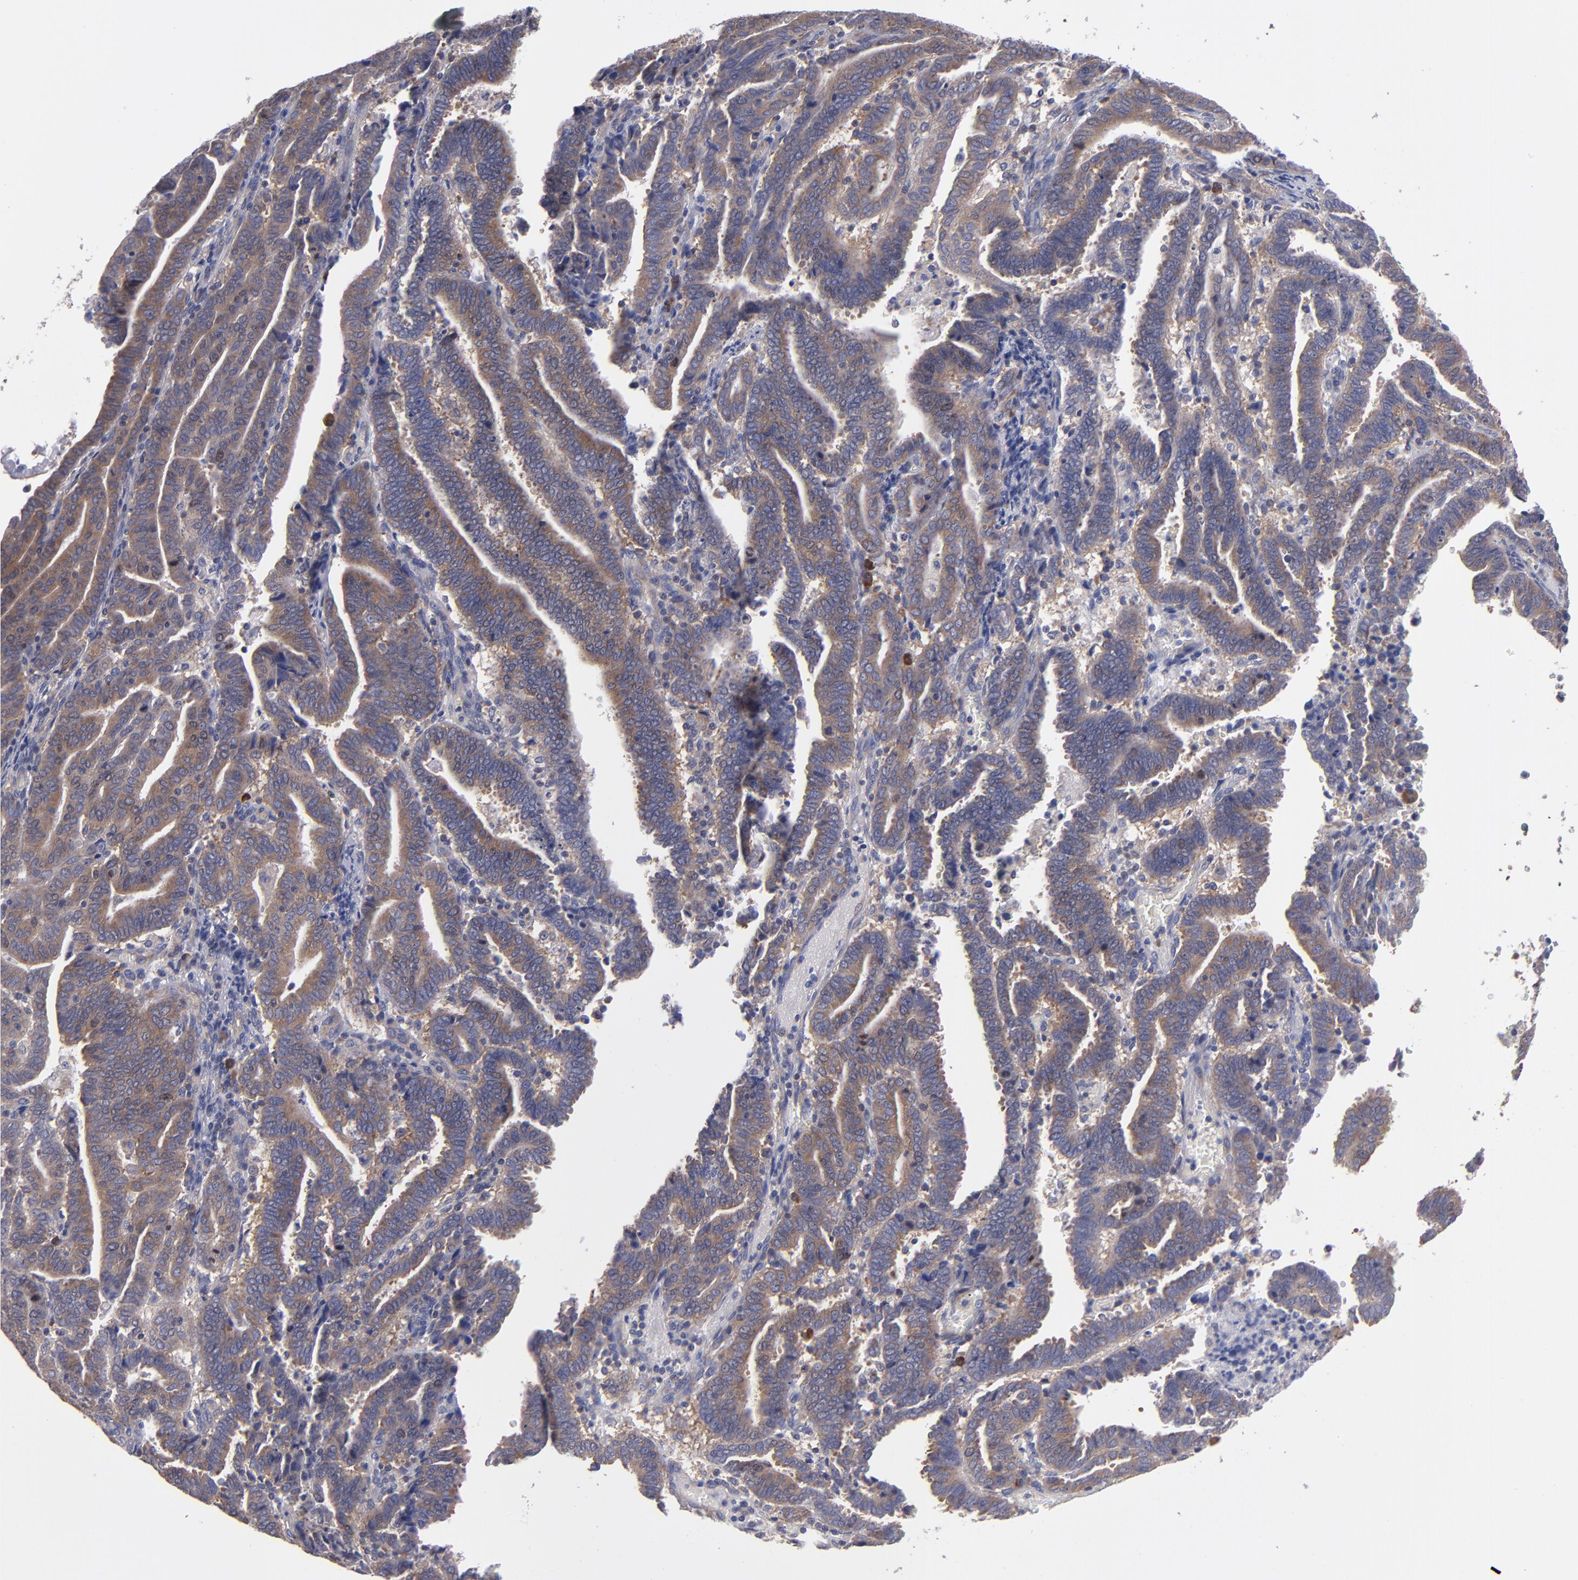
{"staining": {"intensity": "moderate", "quantity": ">75%", "location": "cytoplasmic/membranous"}, "tissue": "endometrial cancer", "cell_type": "Tumor cells", "image_type": "cancer", "snomed": [{"axis": "morphology", "description": "Adenocarcinoma, NOS"}, {"axis": "topography", "description": "Uterus"}], "caption": "High-power microscopy captured an immunohistochemistry photomicrograph of endometrial adenocarcinoma, revealing moderate cytoplasmic/membranous staining in approximately >75% of tumor cells.", "gene": "EIF3L", "patient": {"sex": "female", "age": 83}}